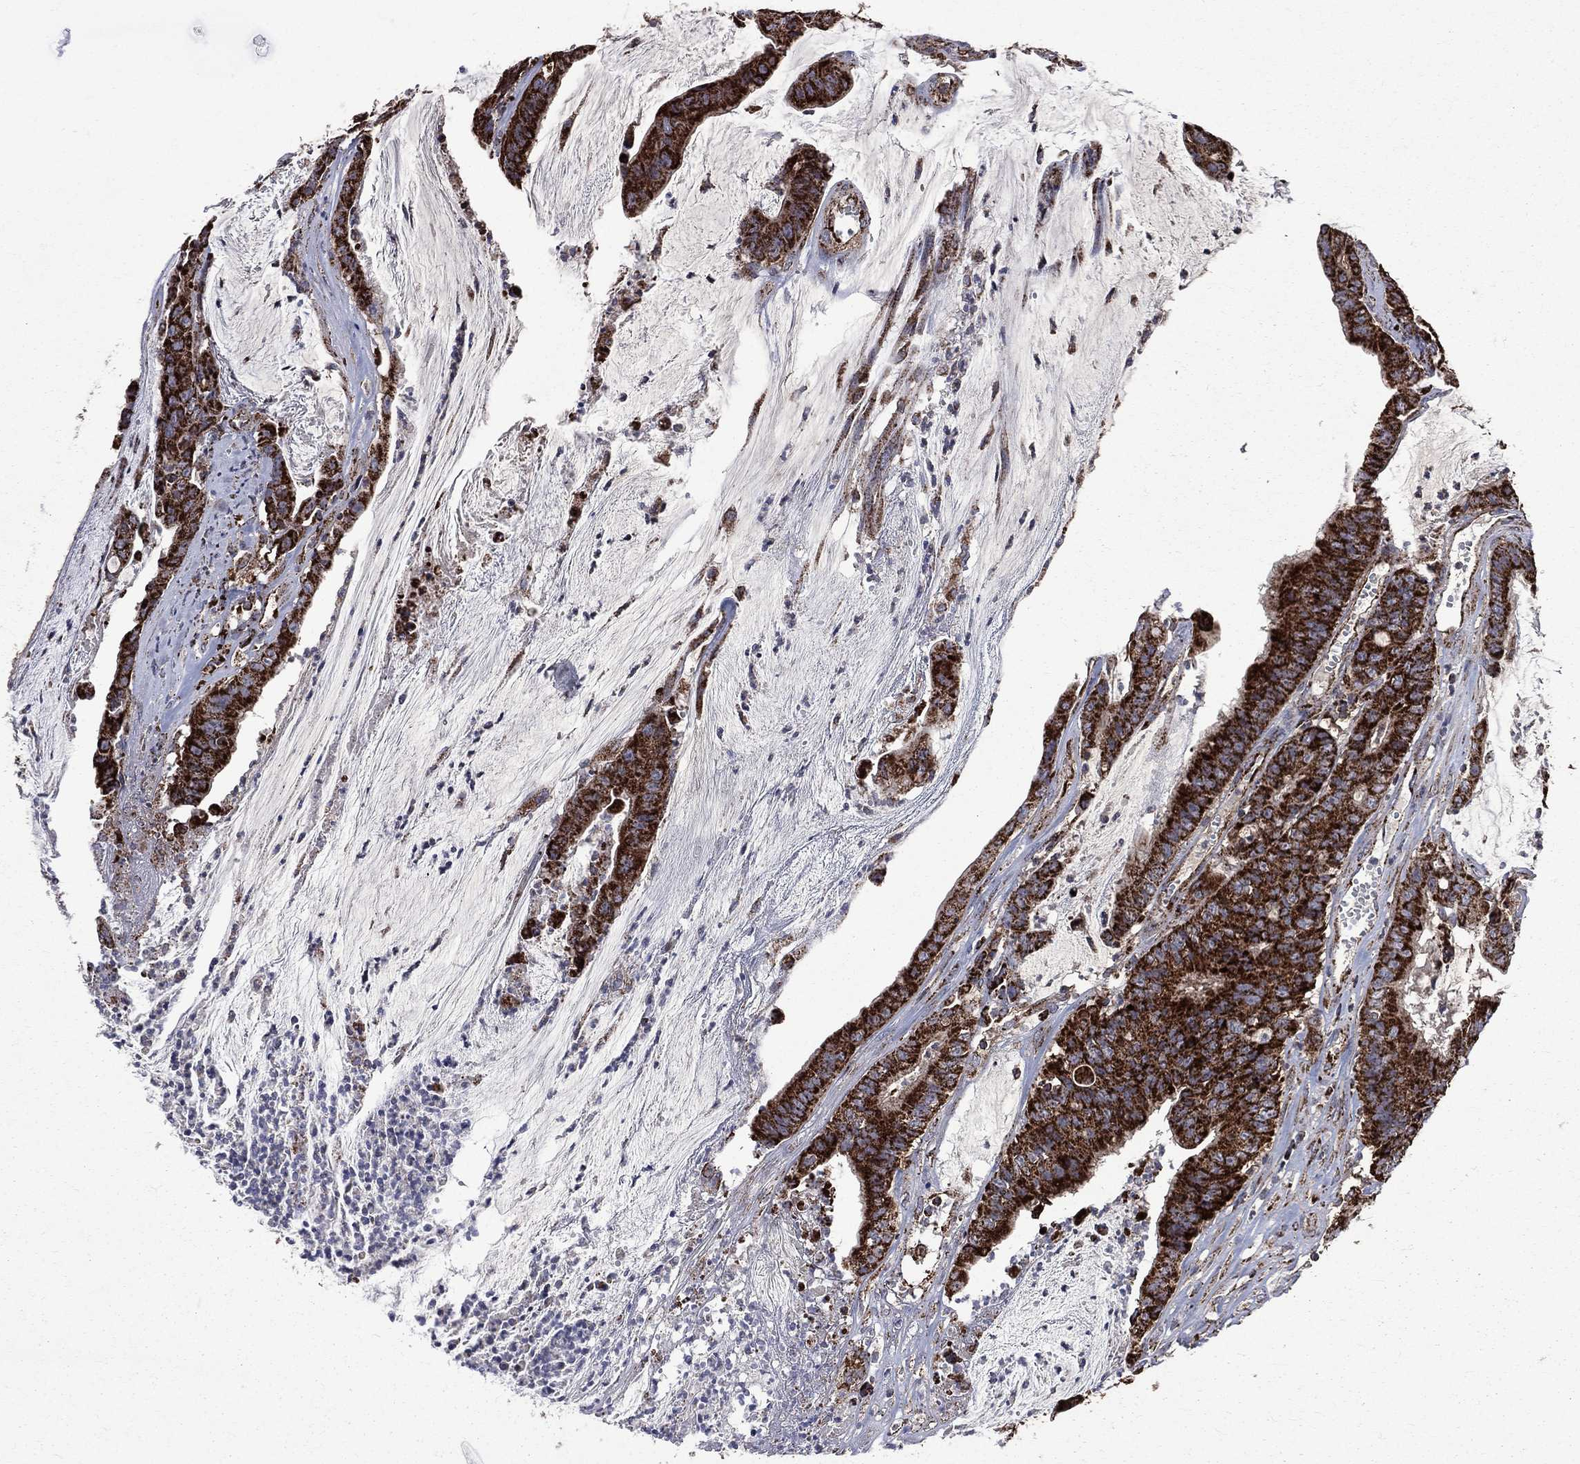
{"staining": {"intensity": "strong", "quantity": ">75%", "location": "cytoplasmic/membranous"}, "tissue": "colorectal cancer", "cell_type": "Tumor cells", "image_type": "cancer", "snomed": [{"axis": "morphology", "description": "Adenocarcinoma, NOS"}, {"axis": "topography", "description": "Colon"}], "caption": "An IHC image of tumor tissue is shown. Protein staining in brown shows strong cytoplasmic/membranous positivity in adenocarcinoma (colorectal) within tumor cells.", "gene": "GOT2", "patient": {"sex": "female", "age": 69}}